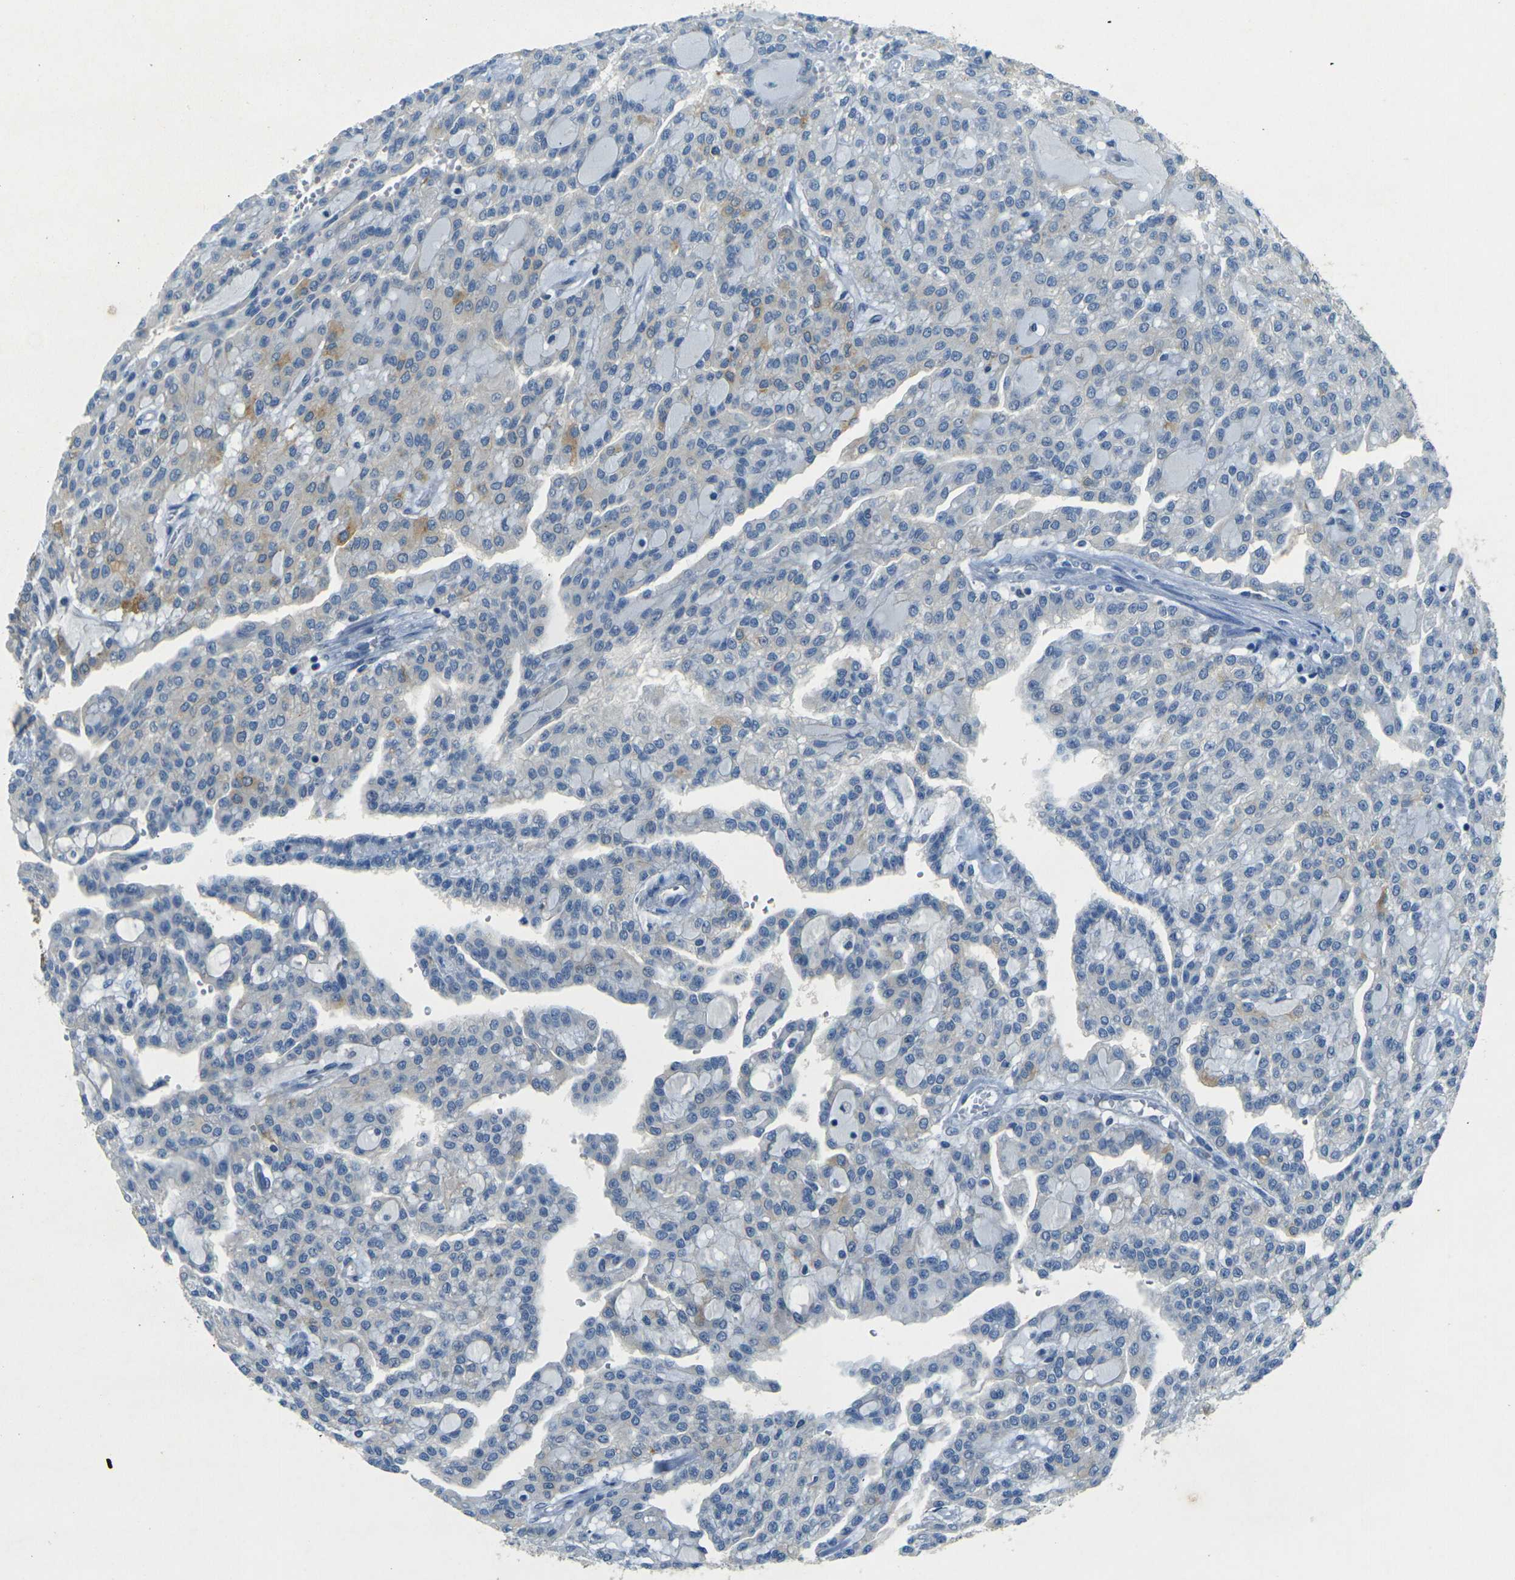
{"staining": {"intensity": "weak", "quantity": "<25%", "location": "cytoplasmic/membranous"}, "tissue": "renal cancer", "cell_type": "Tumor cells", "image_type": "cancer", "snomed": [{"axis": "morphology", "description": "Adenocarcinoma, NOS"}, {"axis": "topography", "description": "Kidney"}], "caption": "The immunohistochemistry (IHC) image has no significant staining in tumor cells of renal adenocarcinoma tissue.", "gene": "SORT1", "patient": {"sex": "male", "age": 63}}